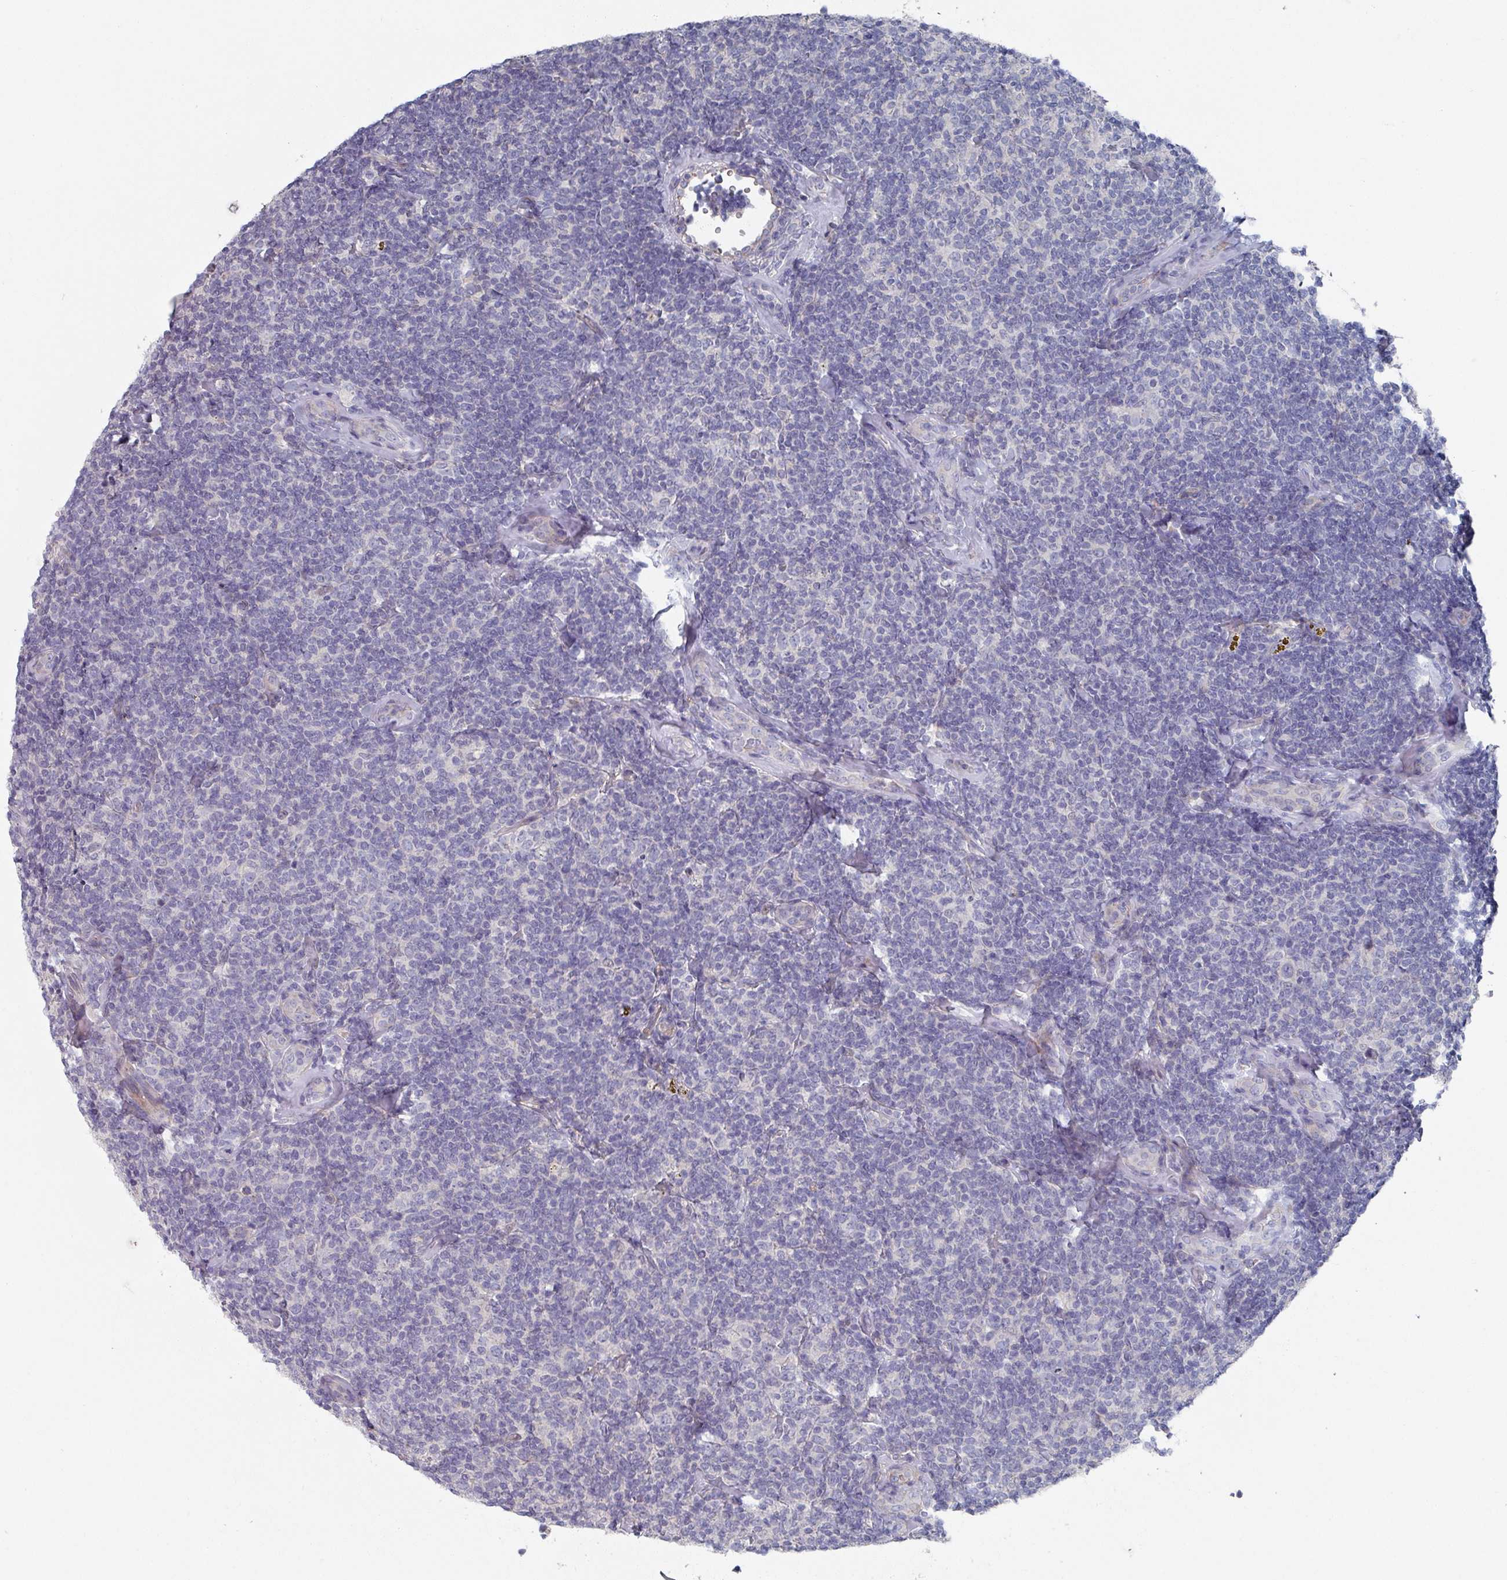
{"staining": {"intensity": "negative", "quantity": "none", "location": "none"}, "tissue": "lymphoma", "cell_type": "Tumor cells", "image_type": "cancer", "snomed": [{"axis": "morphology", "description": "Malignant lymphoma, non-Hodgkin's type, Low grade"}, {"axis": "topography", "description": "Lymph node"}], "caption": "Tumor cells show no significant protein positivity in malignant lymphoma, non-Hodgkin's type (low-grade).", "gene": "EFL1", "patient": {"sex": "female", "age": 56}}